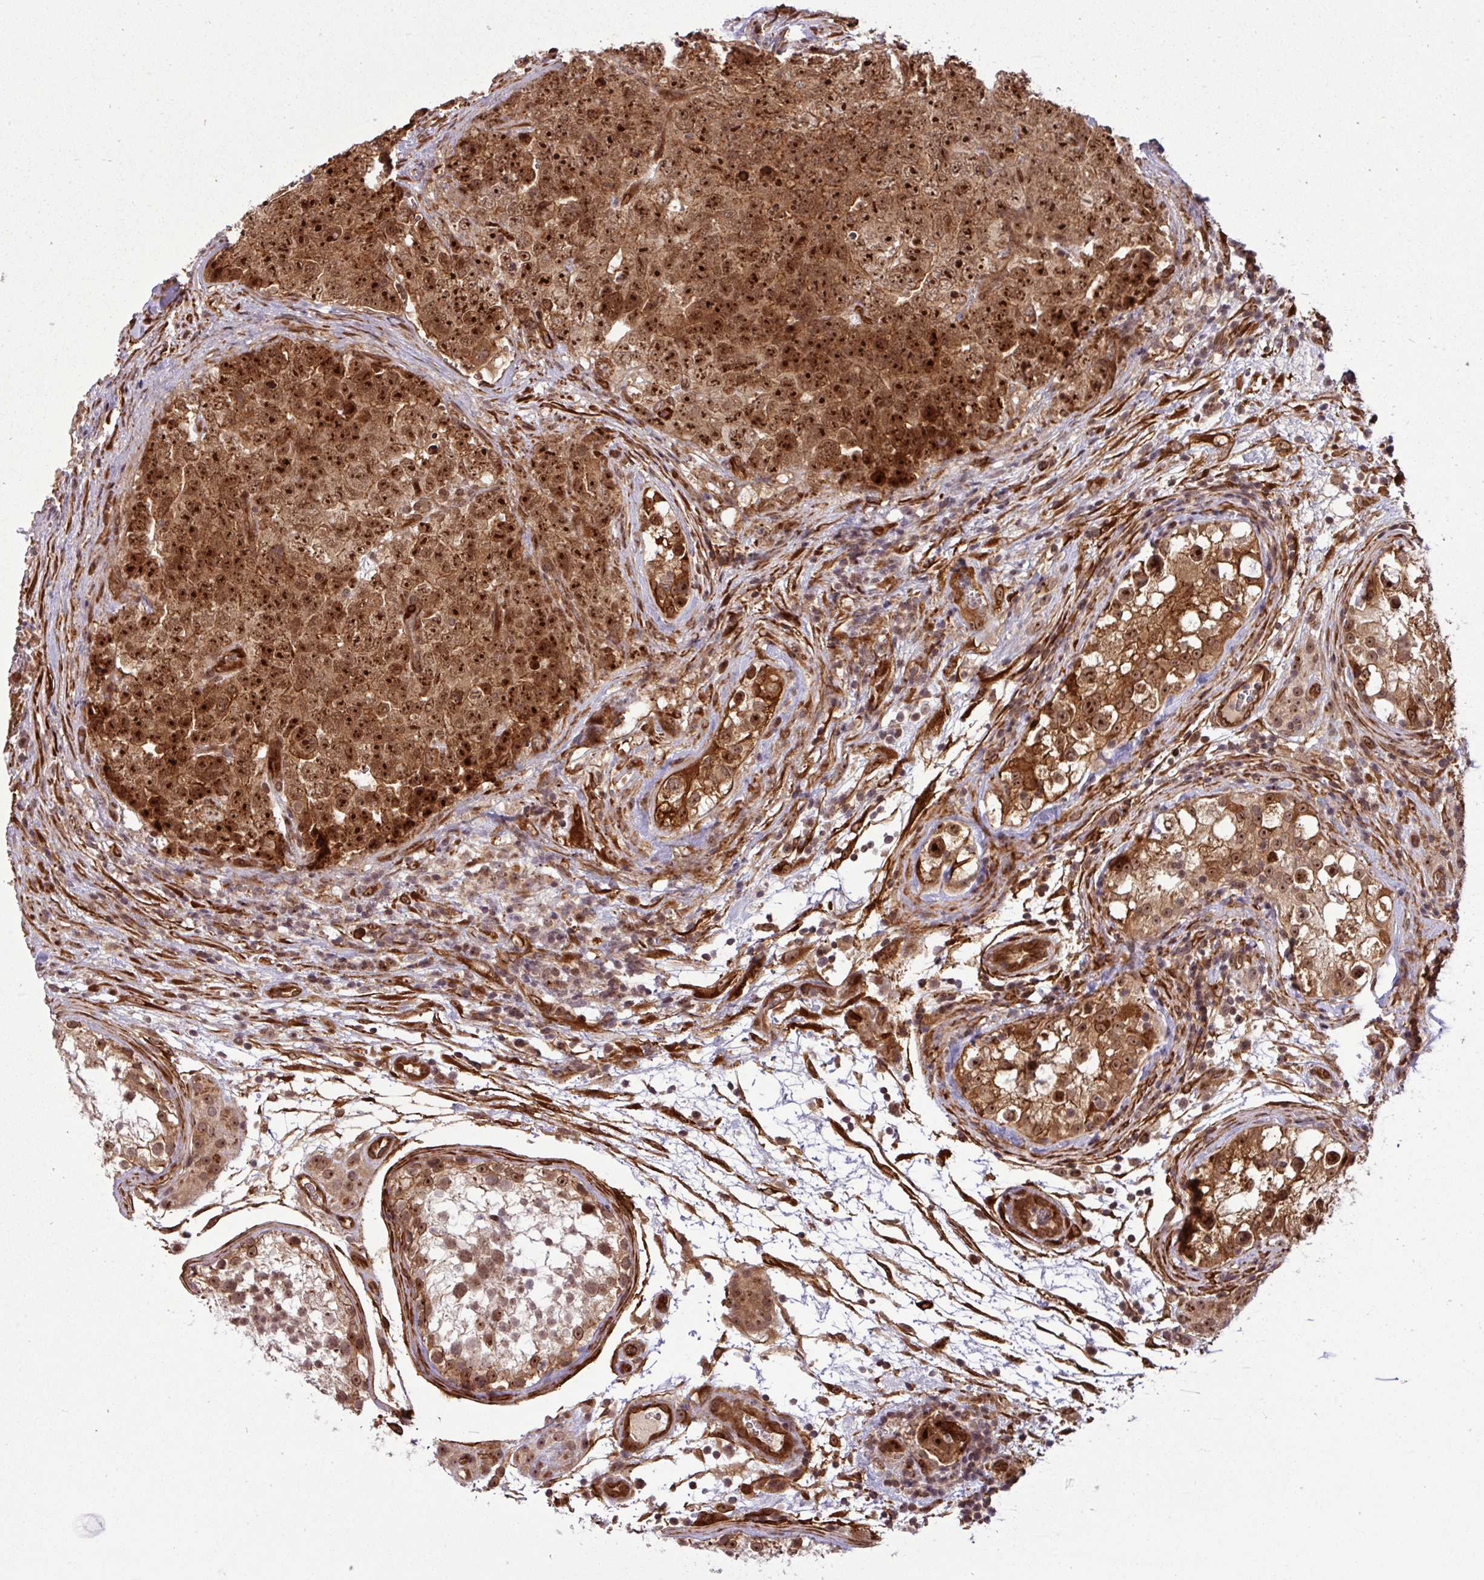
{"staining": {"intensity": "strong", "quantity": ">75%", "location": "cytoplasmic/membranous,nuclear"}, "tissue": "testis cancer", "cell_type": "Tumor cells", "image_type": "cancer", "snomed": [{"axis": "morphology", "description": "Seminoma, NOS"}, {"axis": "morphology", "description": "Teratoma, malignant, NOS"}, {"axis": "topography", "description": "Testis"}], "caption": "Testis cancer (seminoma) stained with DAB (3,3'-diaminobenzidine) IHC reveals high levels of strong cytoplasmic/membranous and nuclear expression in approximately >75% of tumor cells. (DAB (3,3'-diaminobenzidine) = brown stain, brightfield microscopy at high magnification).", "gene": "C7orf50", "patient": {"sex": "male", "age": 34}}